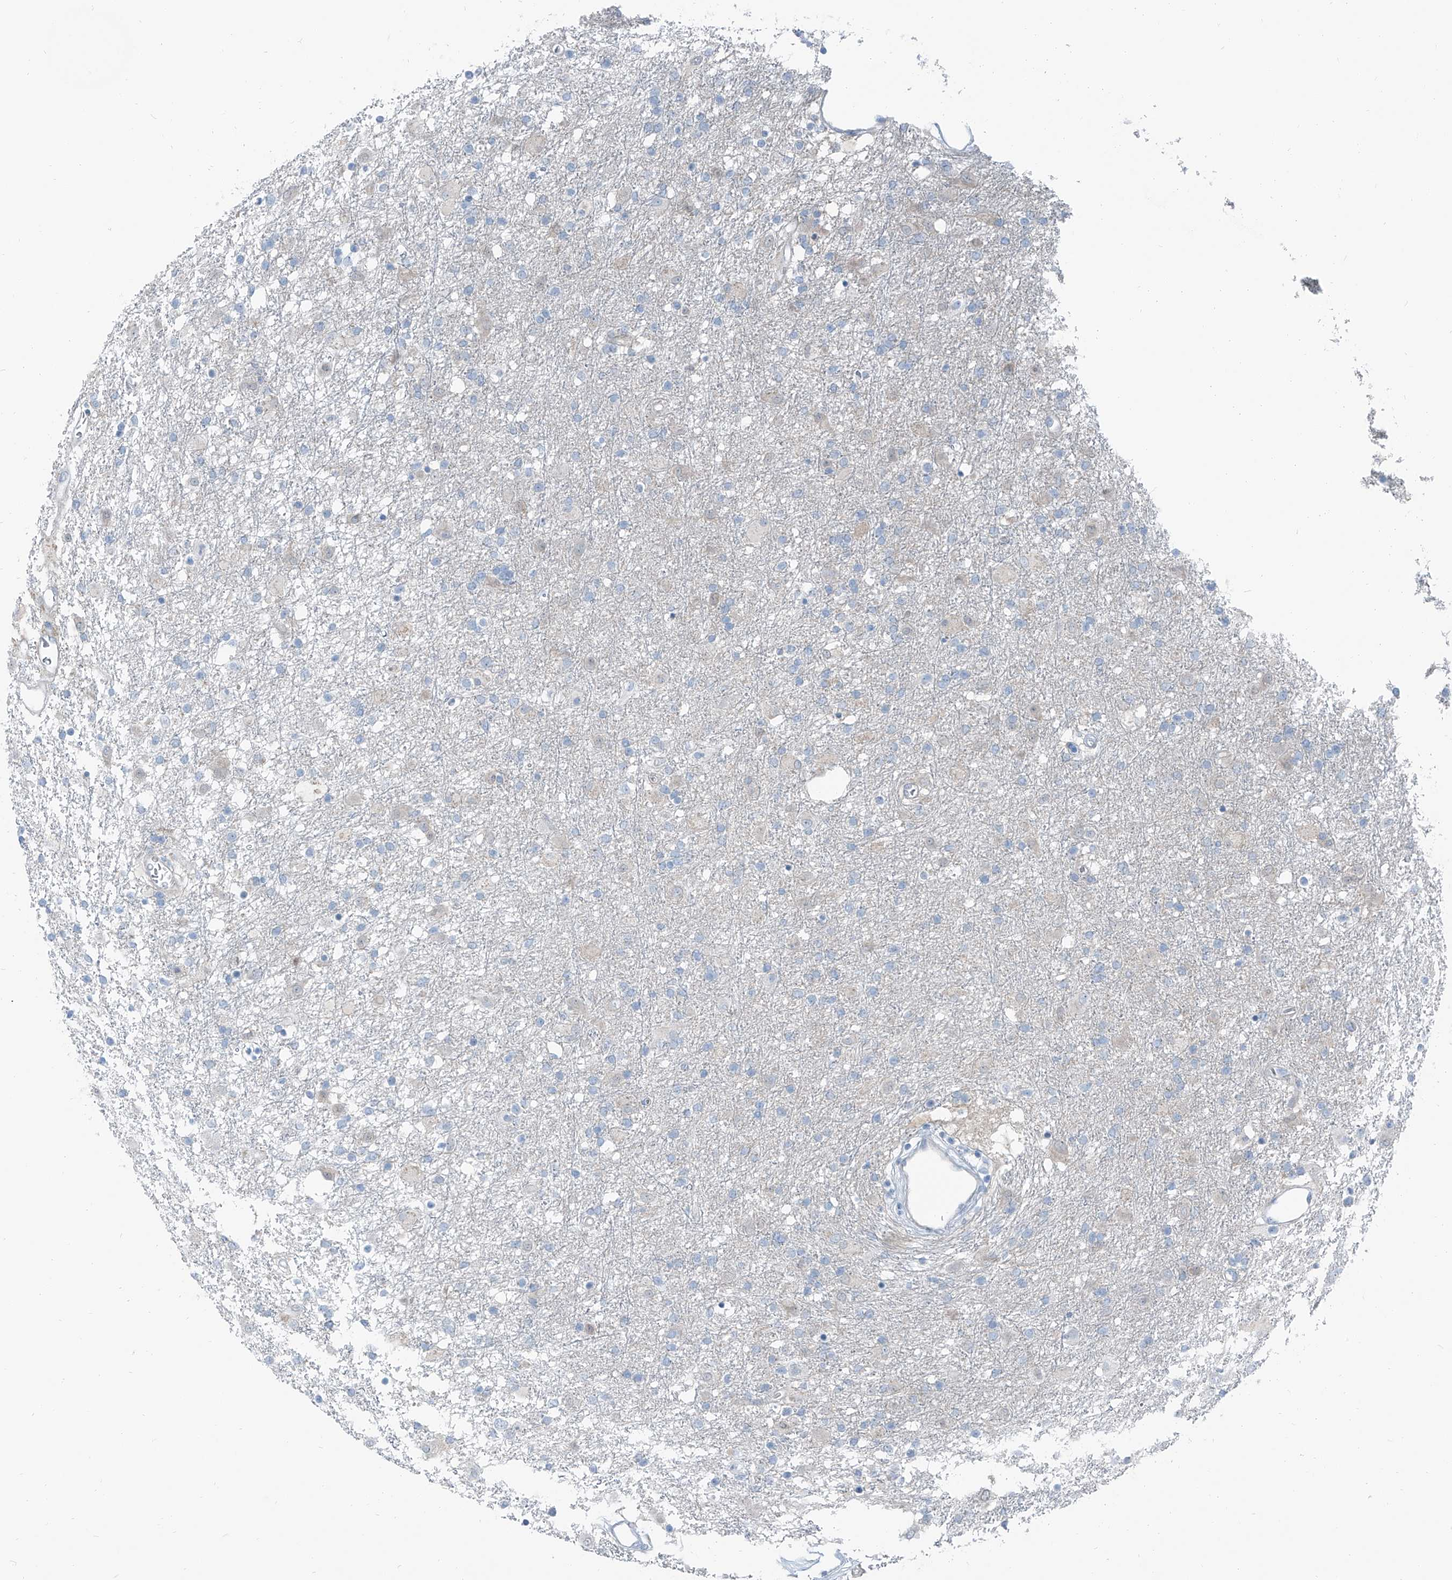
{"staining": {"intensity": "negative", "quantity": "none", "location": "none"}, "tissue": "glioma", "cell_type": "Tumor cells", "image_type": "cancer", "snomed": [{"axis": "morphology", "description": "Glioma, malignant, Low grade"}, {"axis": "topography", "description": "Brain"}], "caption": "This is a photomicrograph of immunohistochemistry staining of glioma, which shows no staining in tumor cells.", "gene": "RGN", "patient": {"sex": "male", "age": 65}}